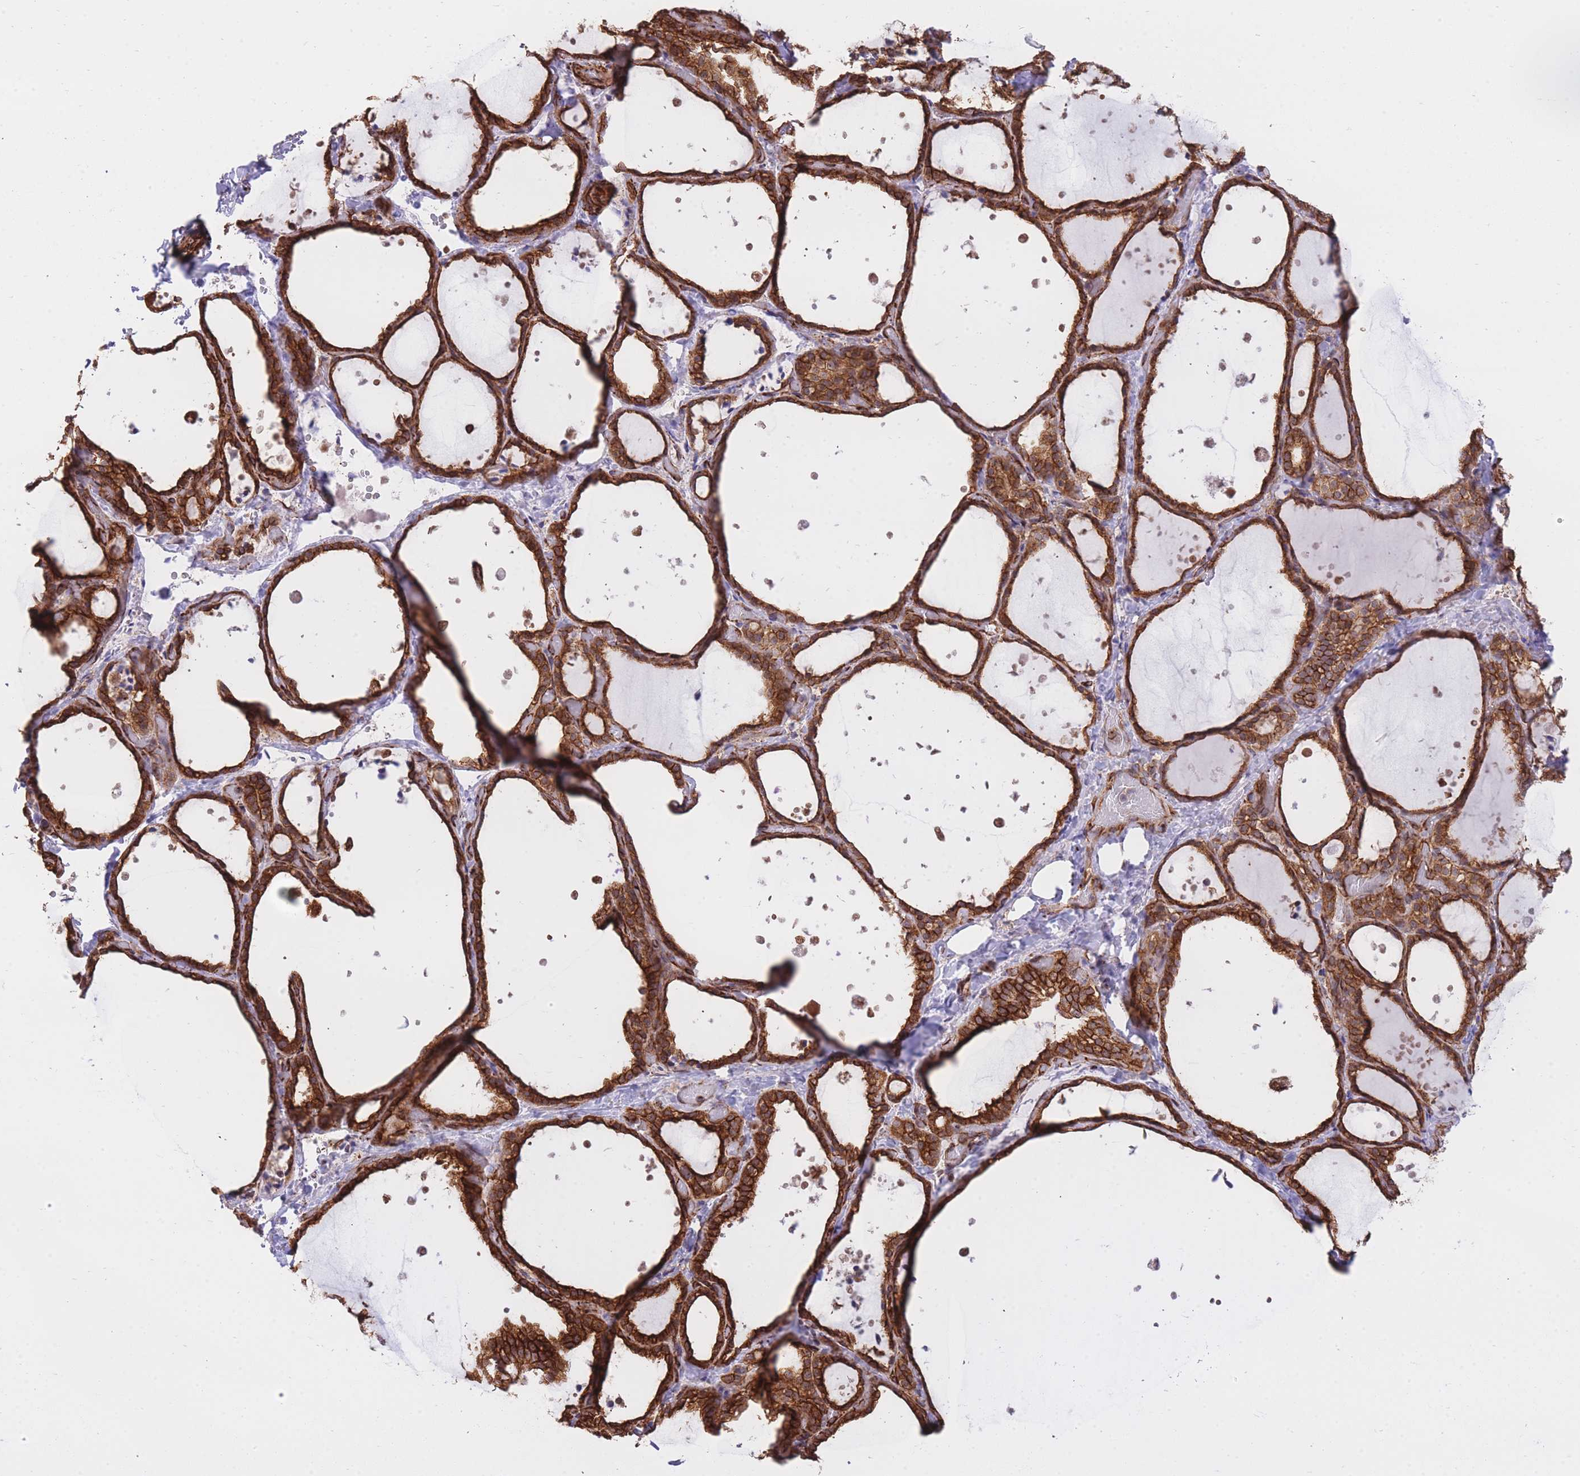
{"staining": {"intensity": "strong", "quantity": ">75%", "location": "cytoplasmic/membranous"}, "tissue": "thyroid gland", "cell_type": "Glandular cells", "image_type": "normal", "snomed": [{"axis": "morphology", "description": "Normal tissue, NOS"}, {"axis": "topography", "description": "Thyroid gland"}], "caption": "Immunohistochemistry micrograph of unremarkable human thyroid gland stained for a protein (brown), which displays high levels of strong cytoplasmic/membranous positivity in about >75% of glandular cells.", "gene": "EXOSC8", "patient": {"sex": "female", "age": 44}}